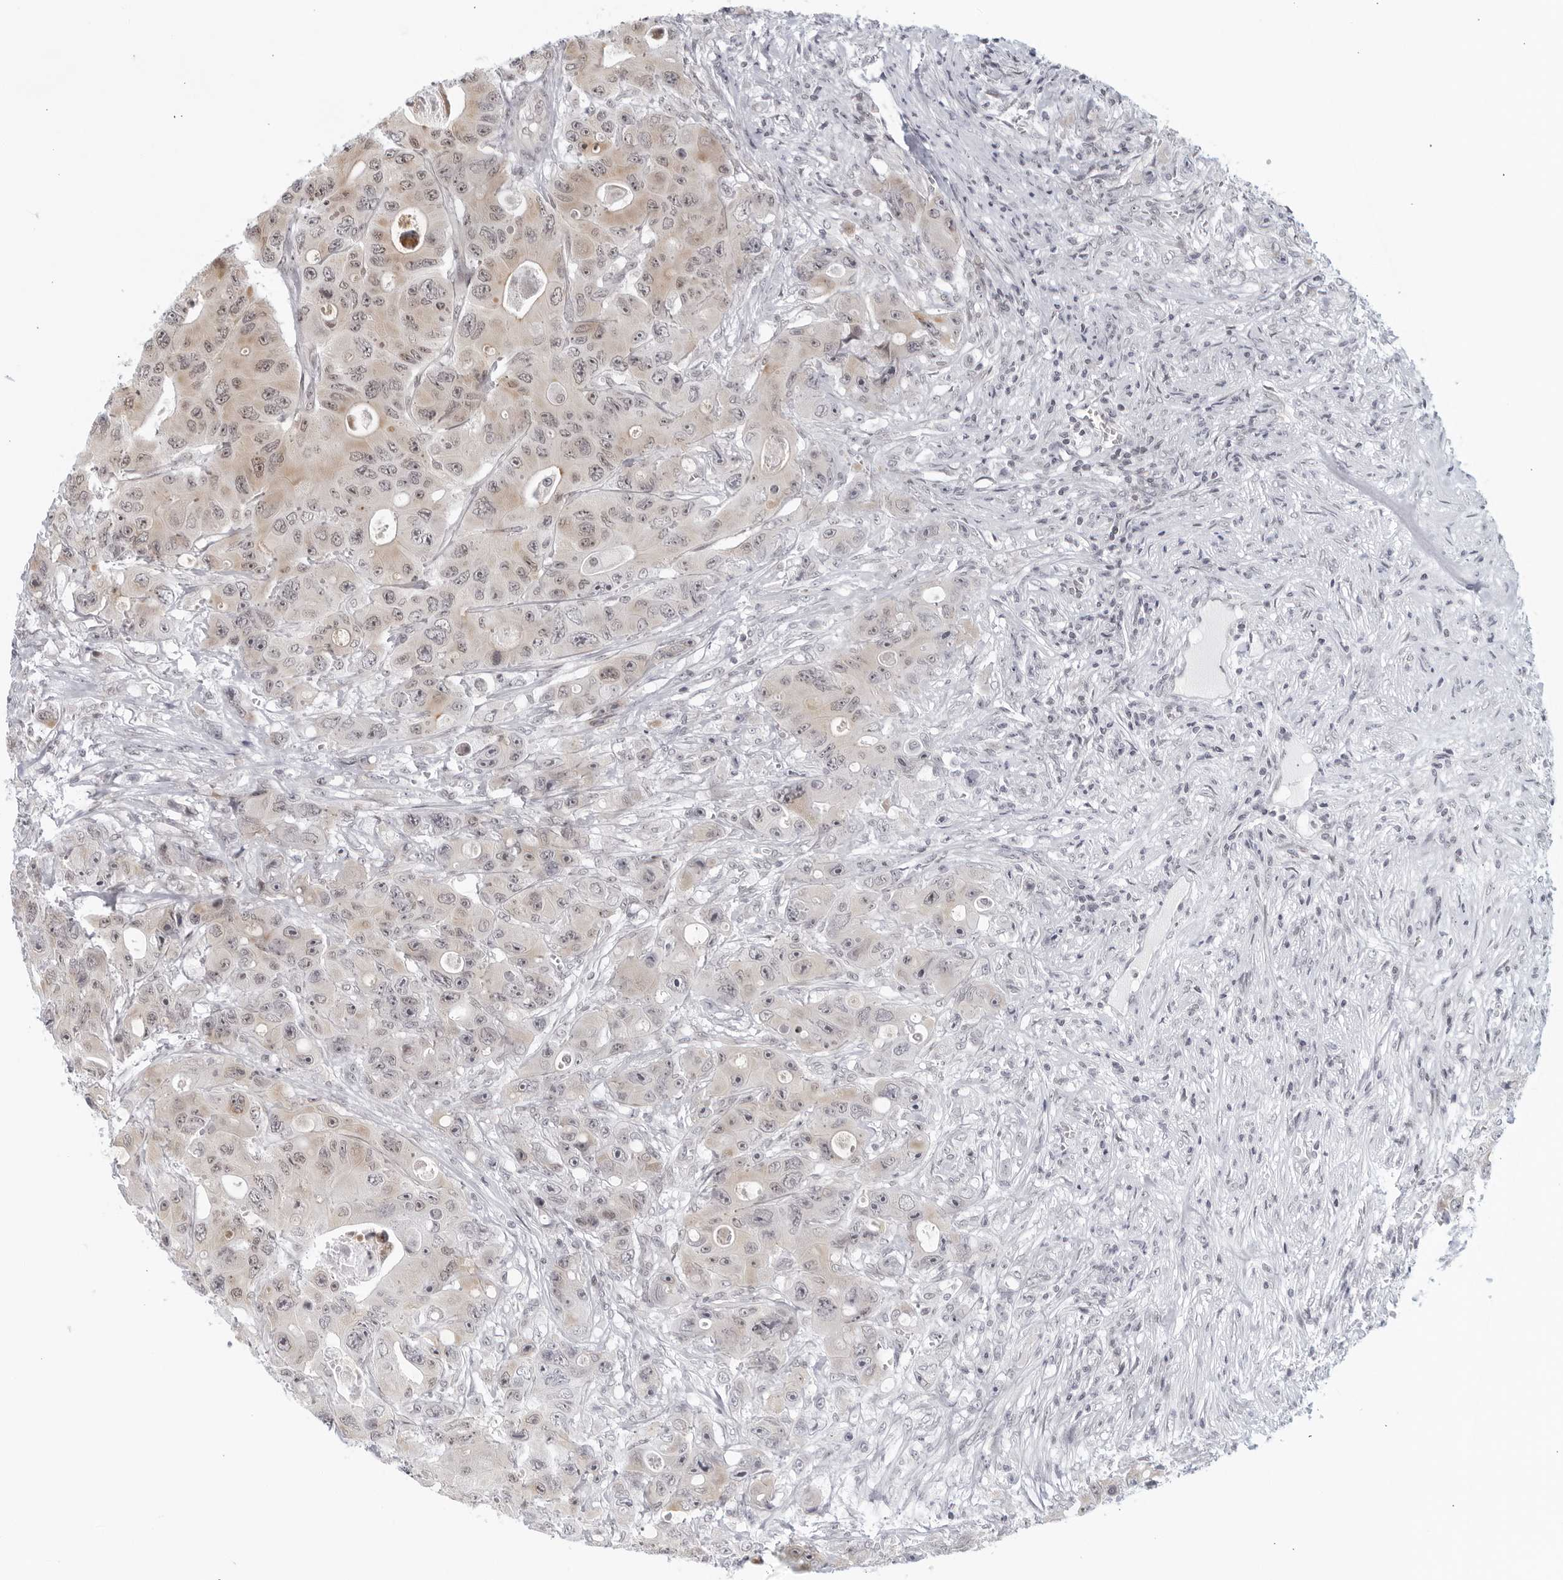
{"staining": {"intensity": "weak", "quantity": "<25%", "location": "cytoplasmic/membranous"}, "tissue": "colorectal cancer", "cell_type": "Tumor cells", "image_type": "cancer", "snomed": [{"axis": "morphology", "description": "Adenocarcinoma, NOS"}, {"axis": "topography", "description": "Colon"}], "caption": "This is an immunohistochemistry histopathology image of human colorectal cancer. There is no staining in tumor cells.", "gene": "RAB11FIP3", "patient": {"sex": "female", "age": 46}}